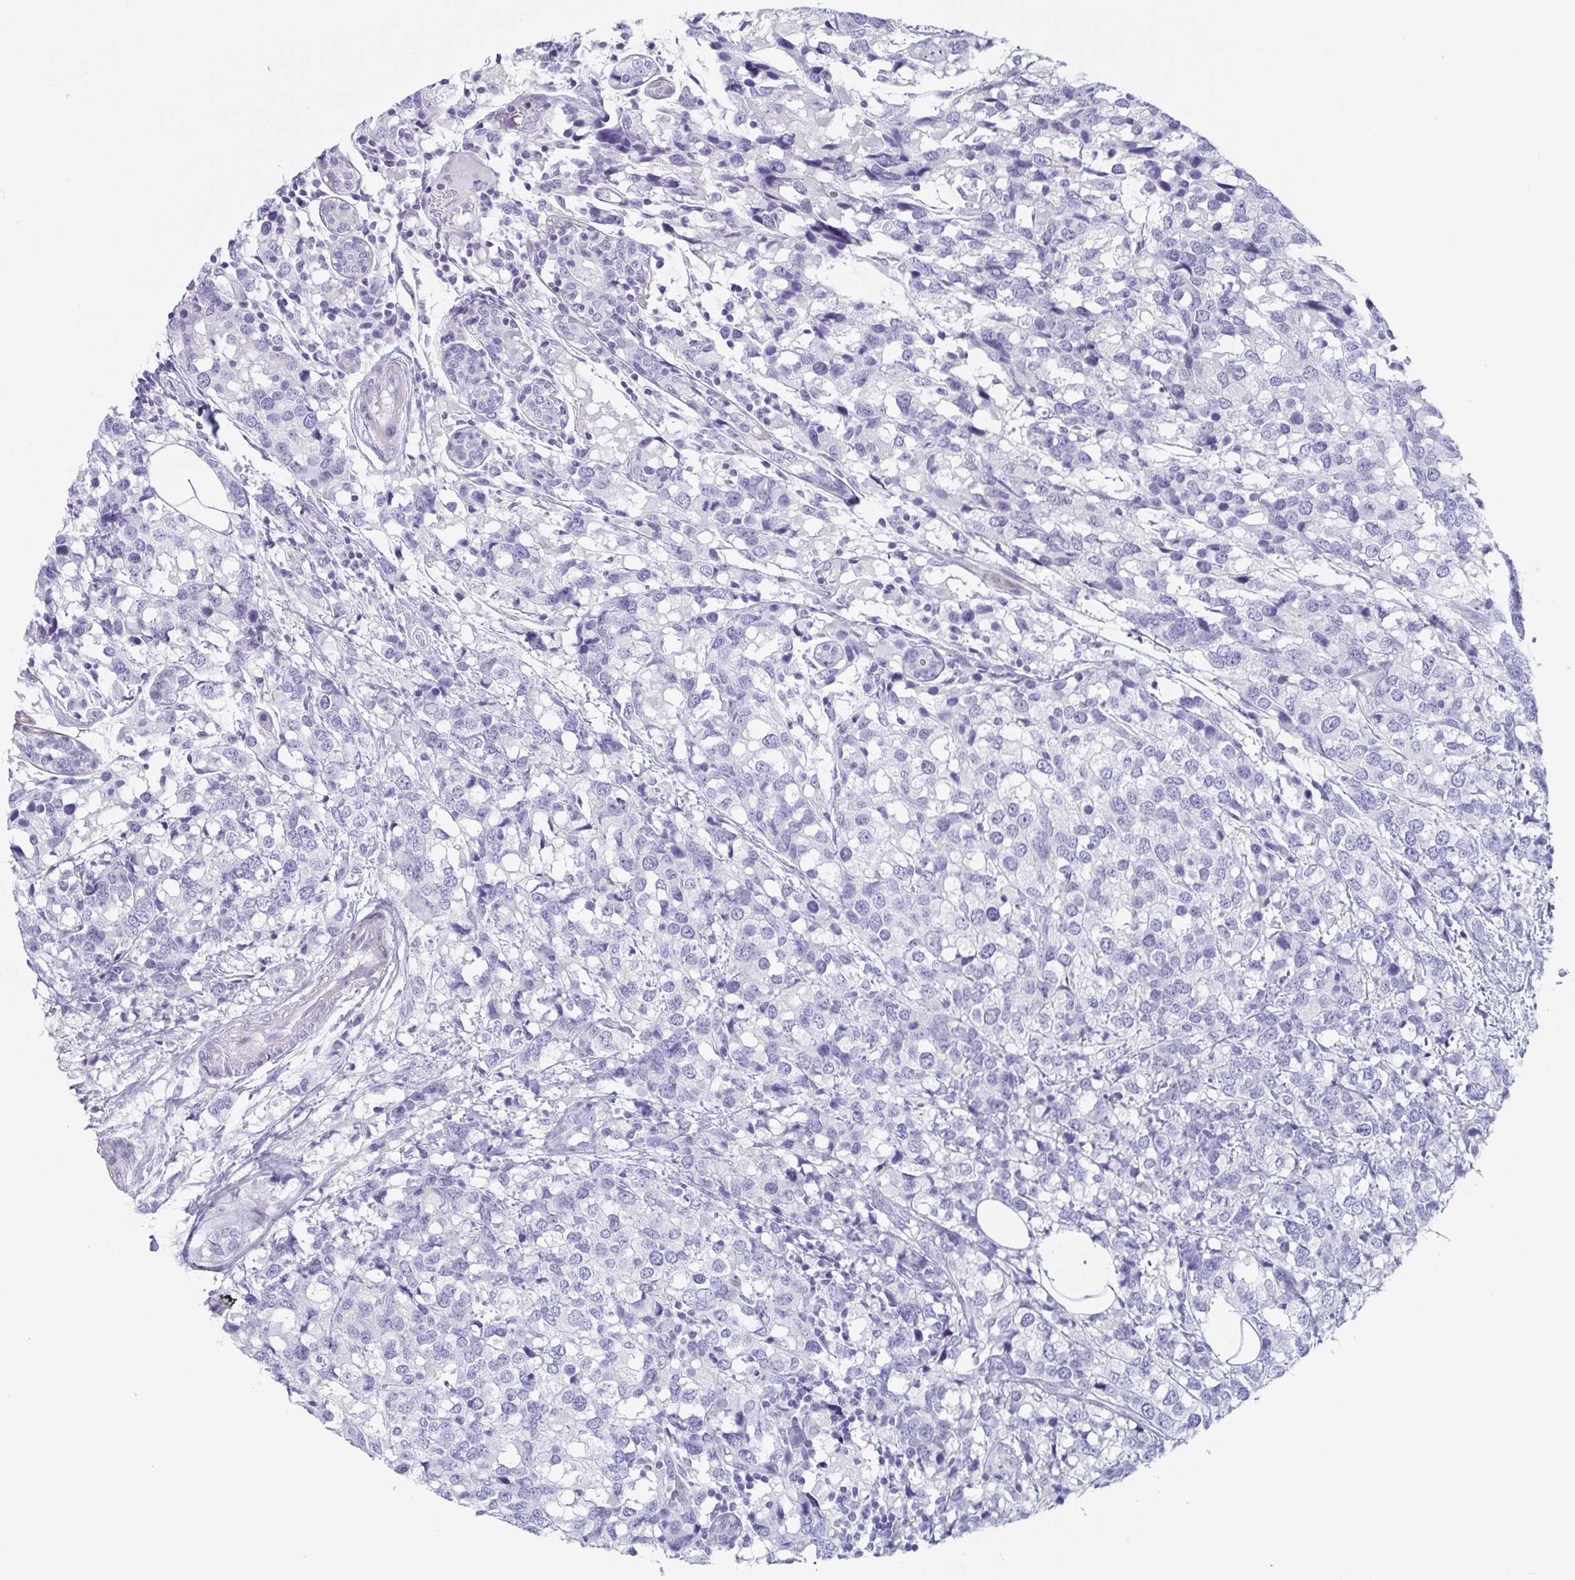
{"staining": {"intensity": "negative", "quantity": "none", "location": "none"}, "tissue": "breast cancer", "cell_type": "Tumor cells", "image_type": "cancer", "snomed": [{"axis": "morphology", "description": "Lobular carcinoma"}, {"axis": "topography", "description": "Breast"}], "caption": "Immunohistochemistry photomicrograph of neoplastic tissue: human breast cancer stained with DAB exhibits no significant protein positivity in tumor cells. (Brightfield microscopy of DAB (3,3'-diaminobenzidine) immunohistochemistry (IHC) at high magnification).", "gene": "TAGLN3", "patient": {"sex": "female", "age": 59}}